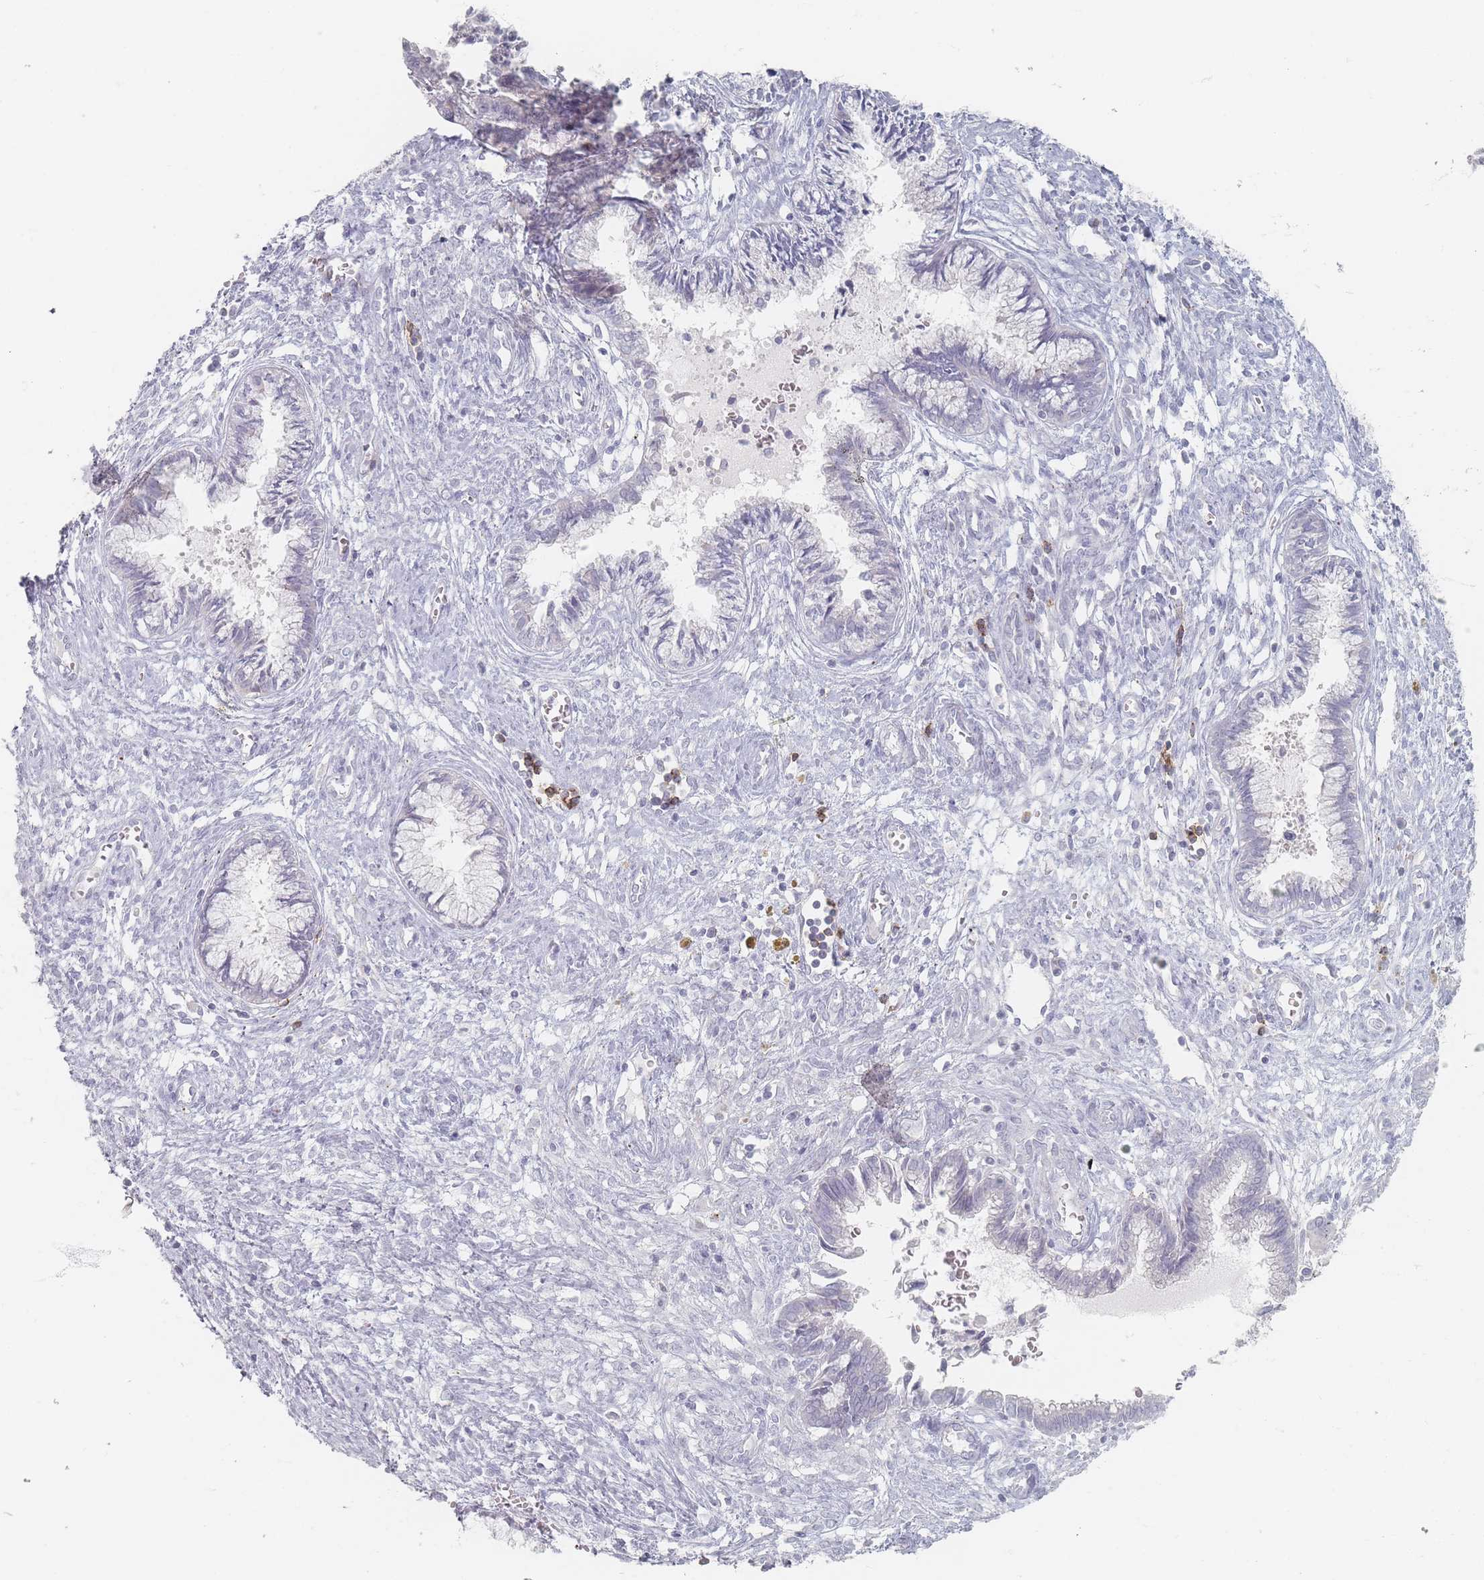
{"staining": {"intensity": "negative", "quantity": "none", "location": "none"}, "tissue": "cervical cancer", "cell_type": "Tumor cells", "image_type": "cancer", "snomed": [{"axis": "morphology", "description": "Adenocarcinoma, NOS"}, {"axis": "topography", "description": "Cervix"}], "caption": "A histopathology image of cervical cancer stained for a protein shows no brown staining in tumor cells.", "gene": "CD37", "patient": {"sex": "female", "age": 44}}